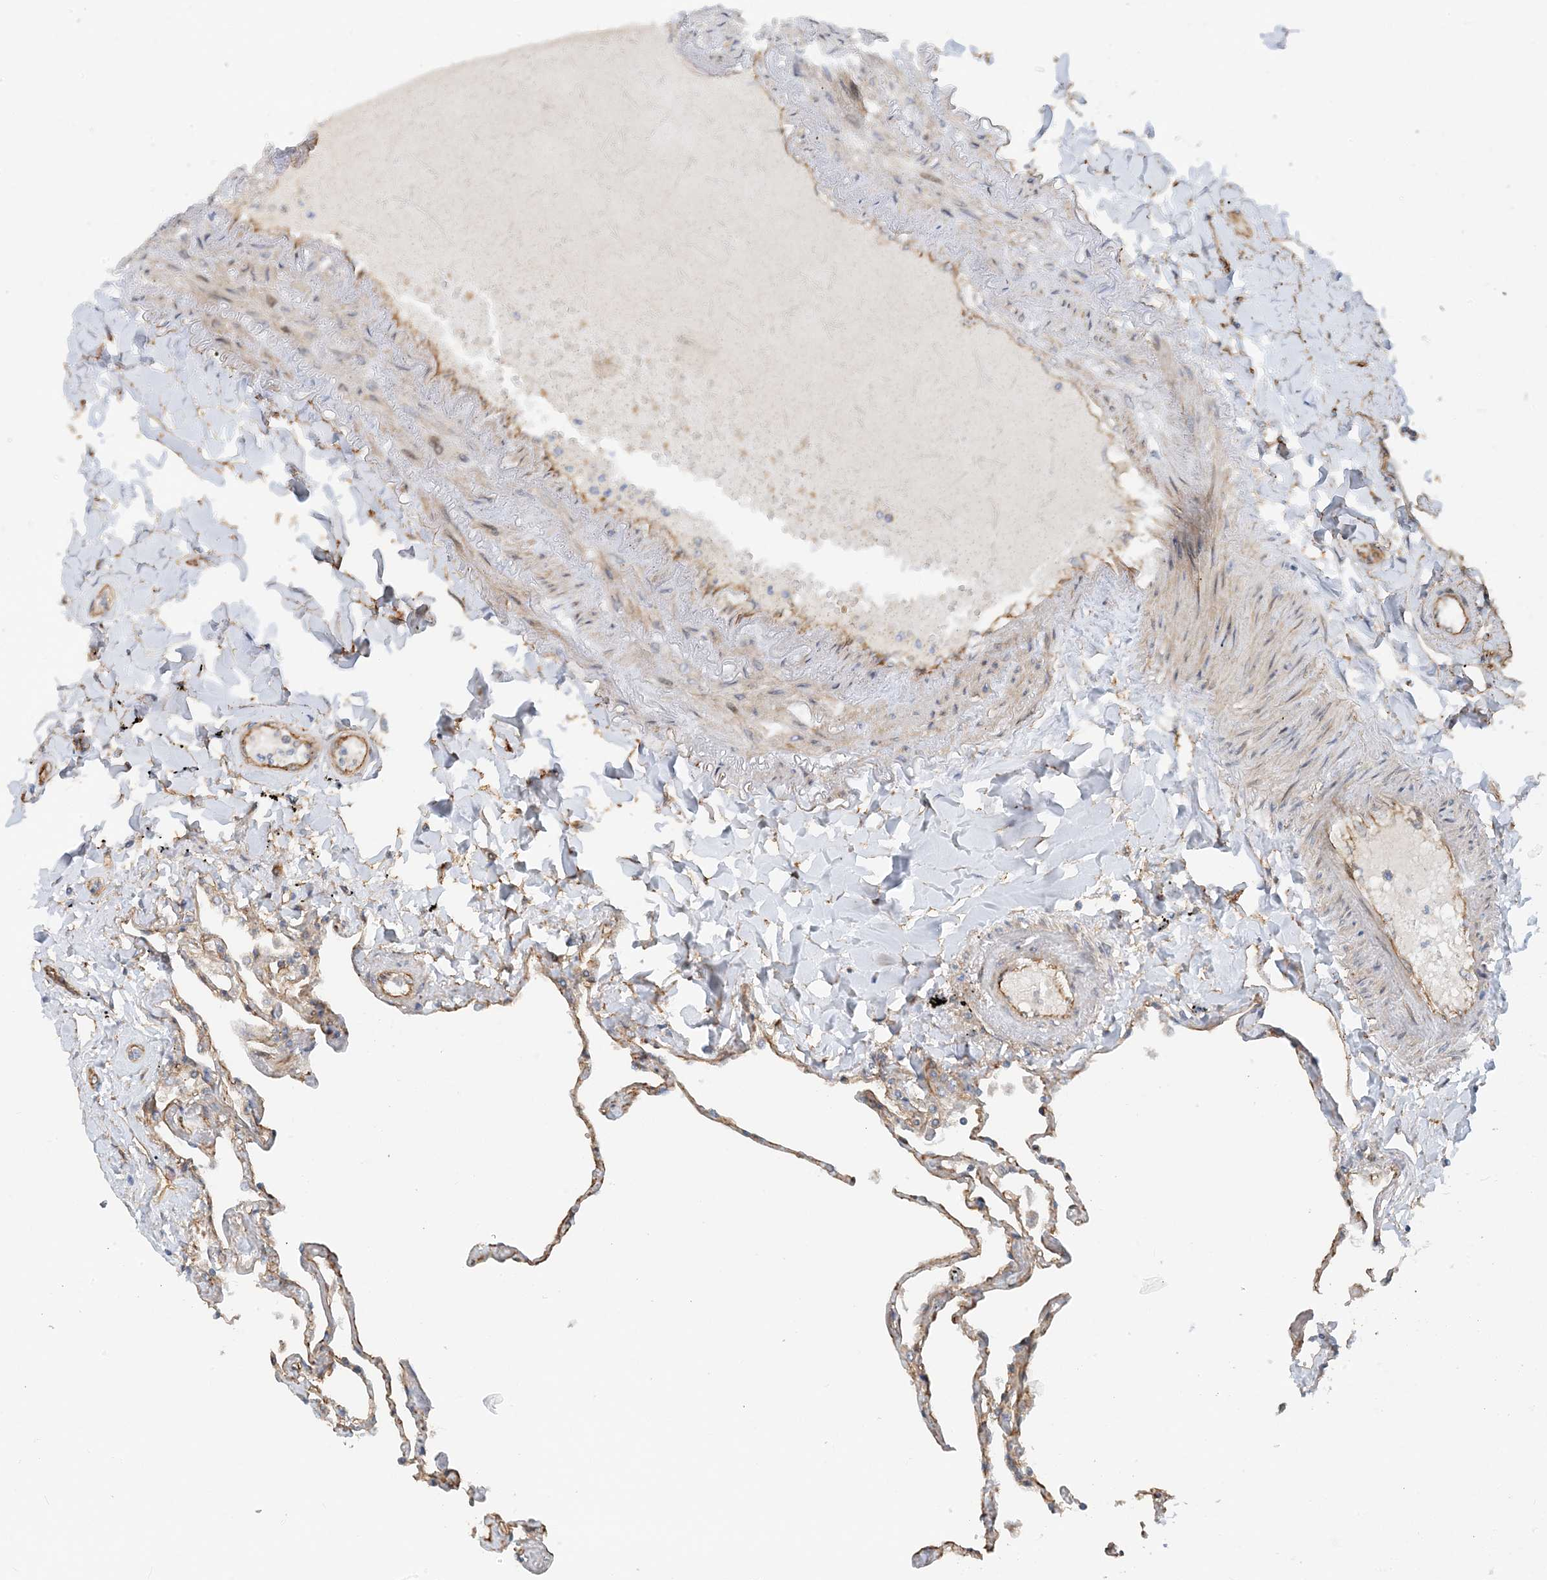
{"staining": {"intensity": "weak", "quantity": "25%-75%", "location": "cytoplasmic/membranous"}, "tissue": "lung", "cell_type": "Alveolar cells", "image_type": "normal", "snomed": [{"axis": "morphology", "description": "Normal tissue, NOS"}, {"axis": "topography", "description": "Lung"}], "caption": "An image of lung stained for a protein displays weak cytoplasmic/membranous brown staining in alveolar cells.", "gene": "MYL5", "patient": {"sex": "female", "age": 67}}